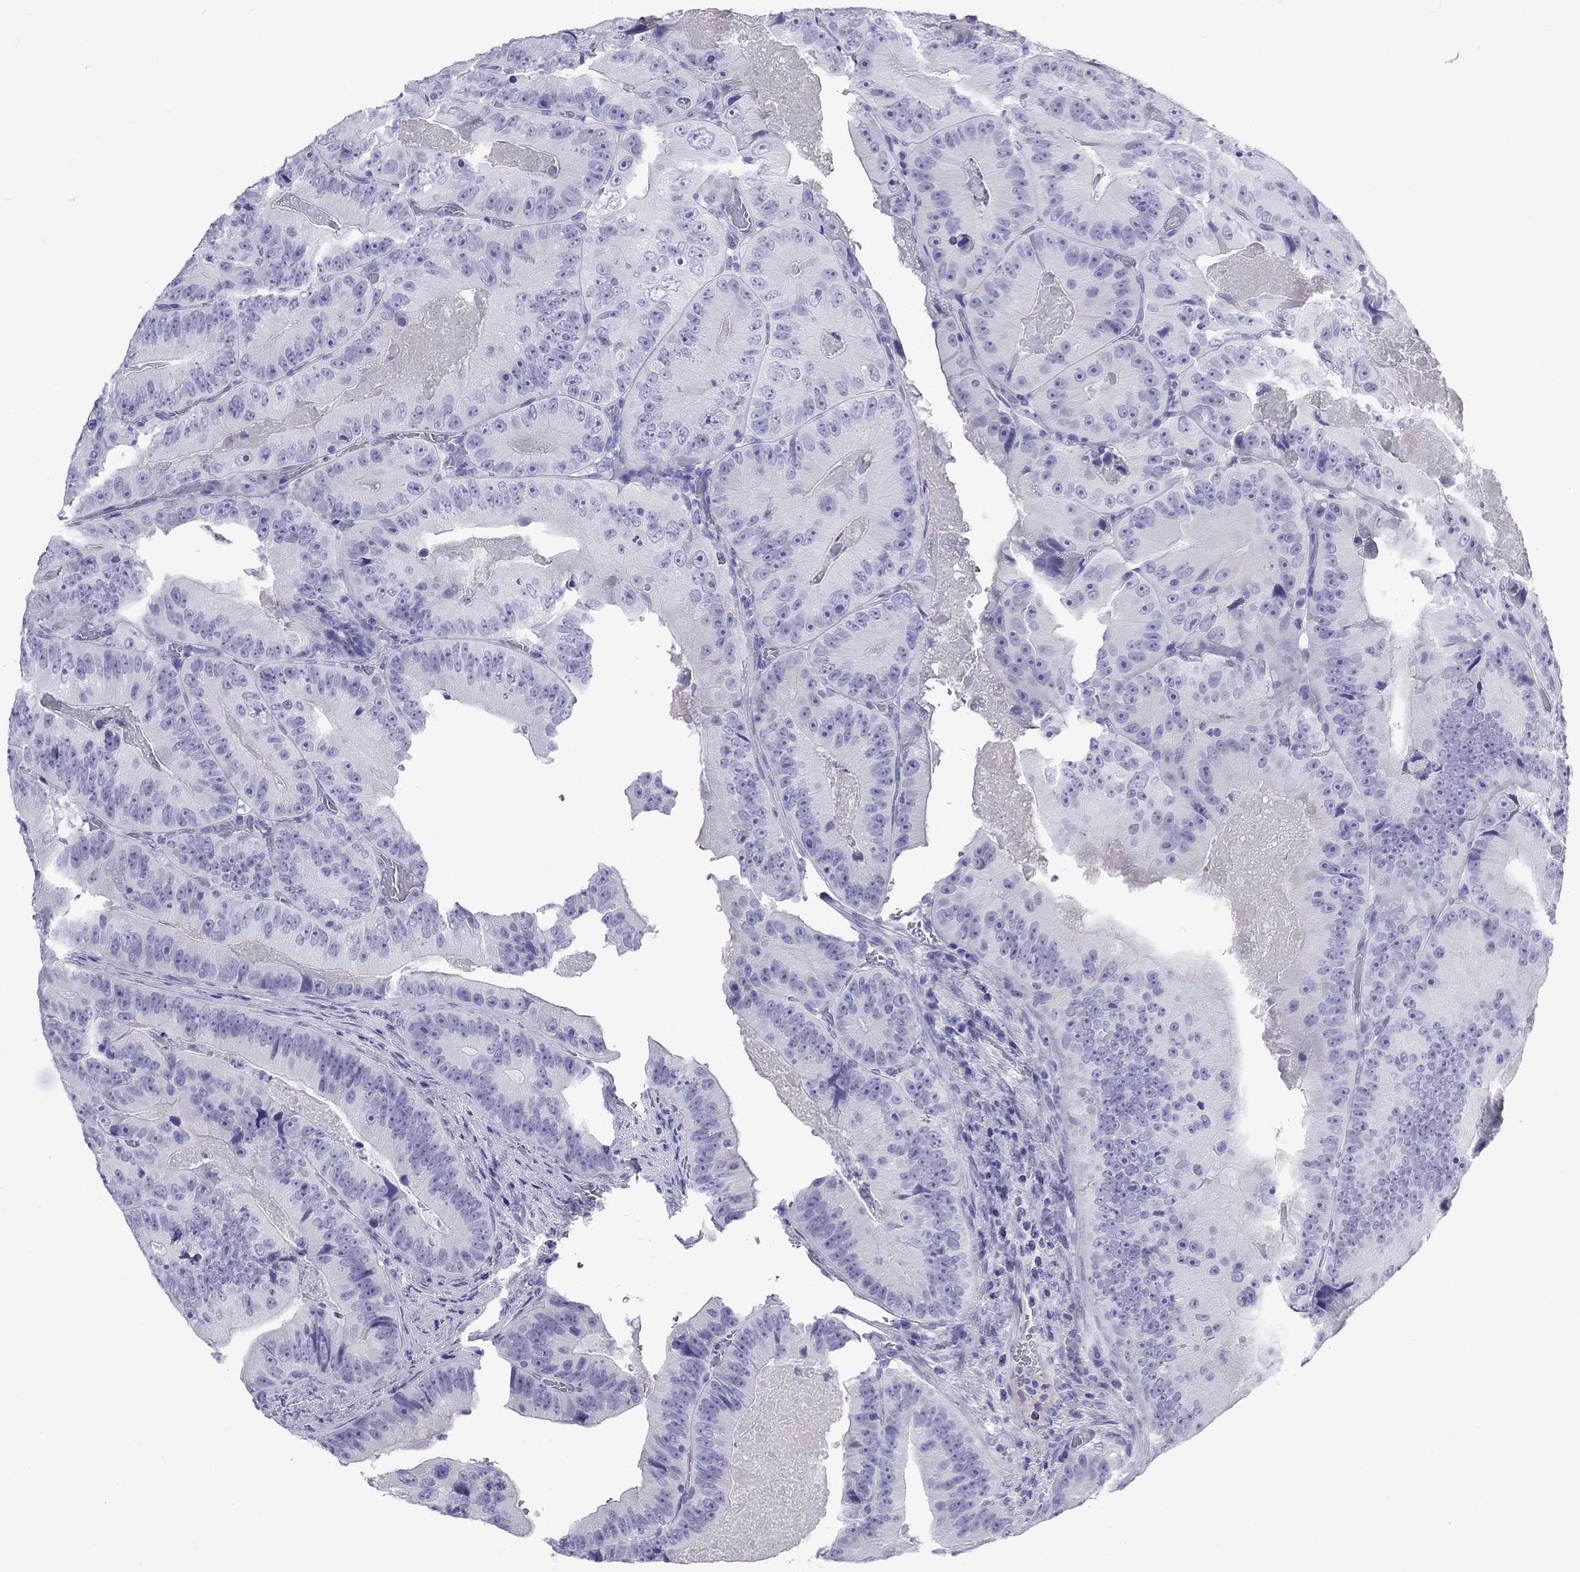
{"staining": {"intensity": "negative", "quantity": "none", "location": "none"}, "tissue": "colorectal cancer", "cell_type": "Tumor cells", "image_type": "cancer", "snomed": [{"axis": "morphology", "description": "Adenocarcinoma, NOS"}, {"axis": "topography", "description": "Colon"}], "caption": "Tumor cells show no significant protein staining in colorectal adenocarcinoma.", "gene": "GRIA2", "patient": {"sex": "female", "age": 86}}